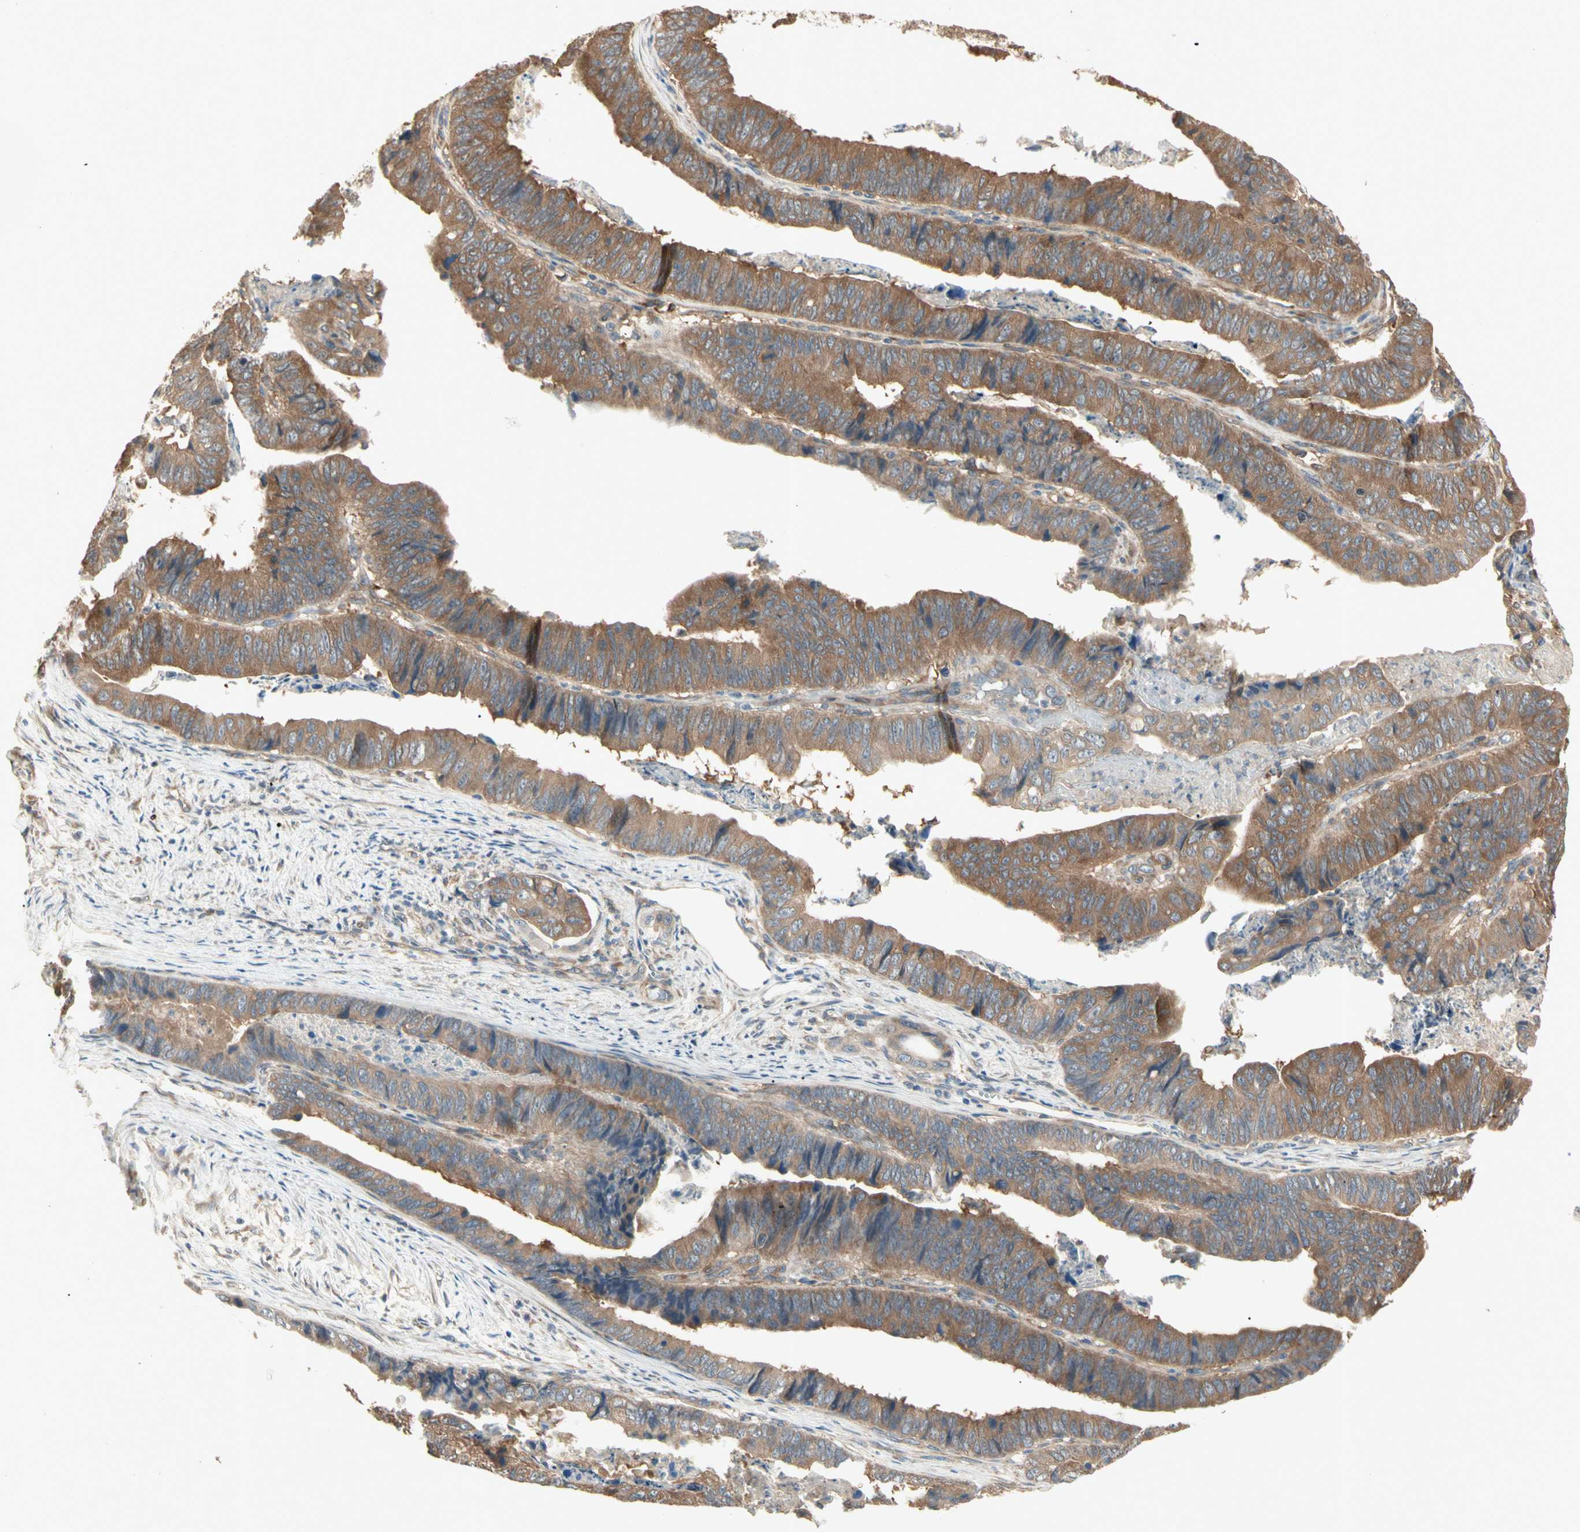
{"staining": {"intensity": "moderate", "quantity": ">75%", "location": "cytoplasmic/membranous"}, "tissue": "stomach cancer", "cell_type": "Tumor cells", "image_type": "cancer", "snomed": [{"axis": "morphology", "description": "Adenocarcinoma, NOS"}, {"axis": "topography", "description": "Stomach, lower"}], "caption": "Immunohistochemical staining of stomach cancer (adenocarcinoma) exhibits medium levels of moderate cytoplasmic/membranous protein staining in about >75% of tumor cells.", "gene": "IRAG1", "patient": {"sex": "male", "age": 77}}